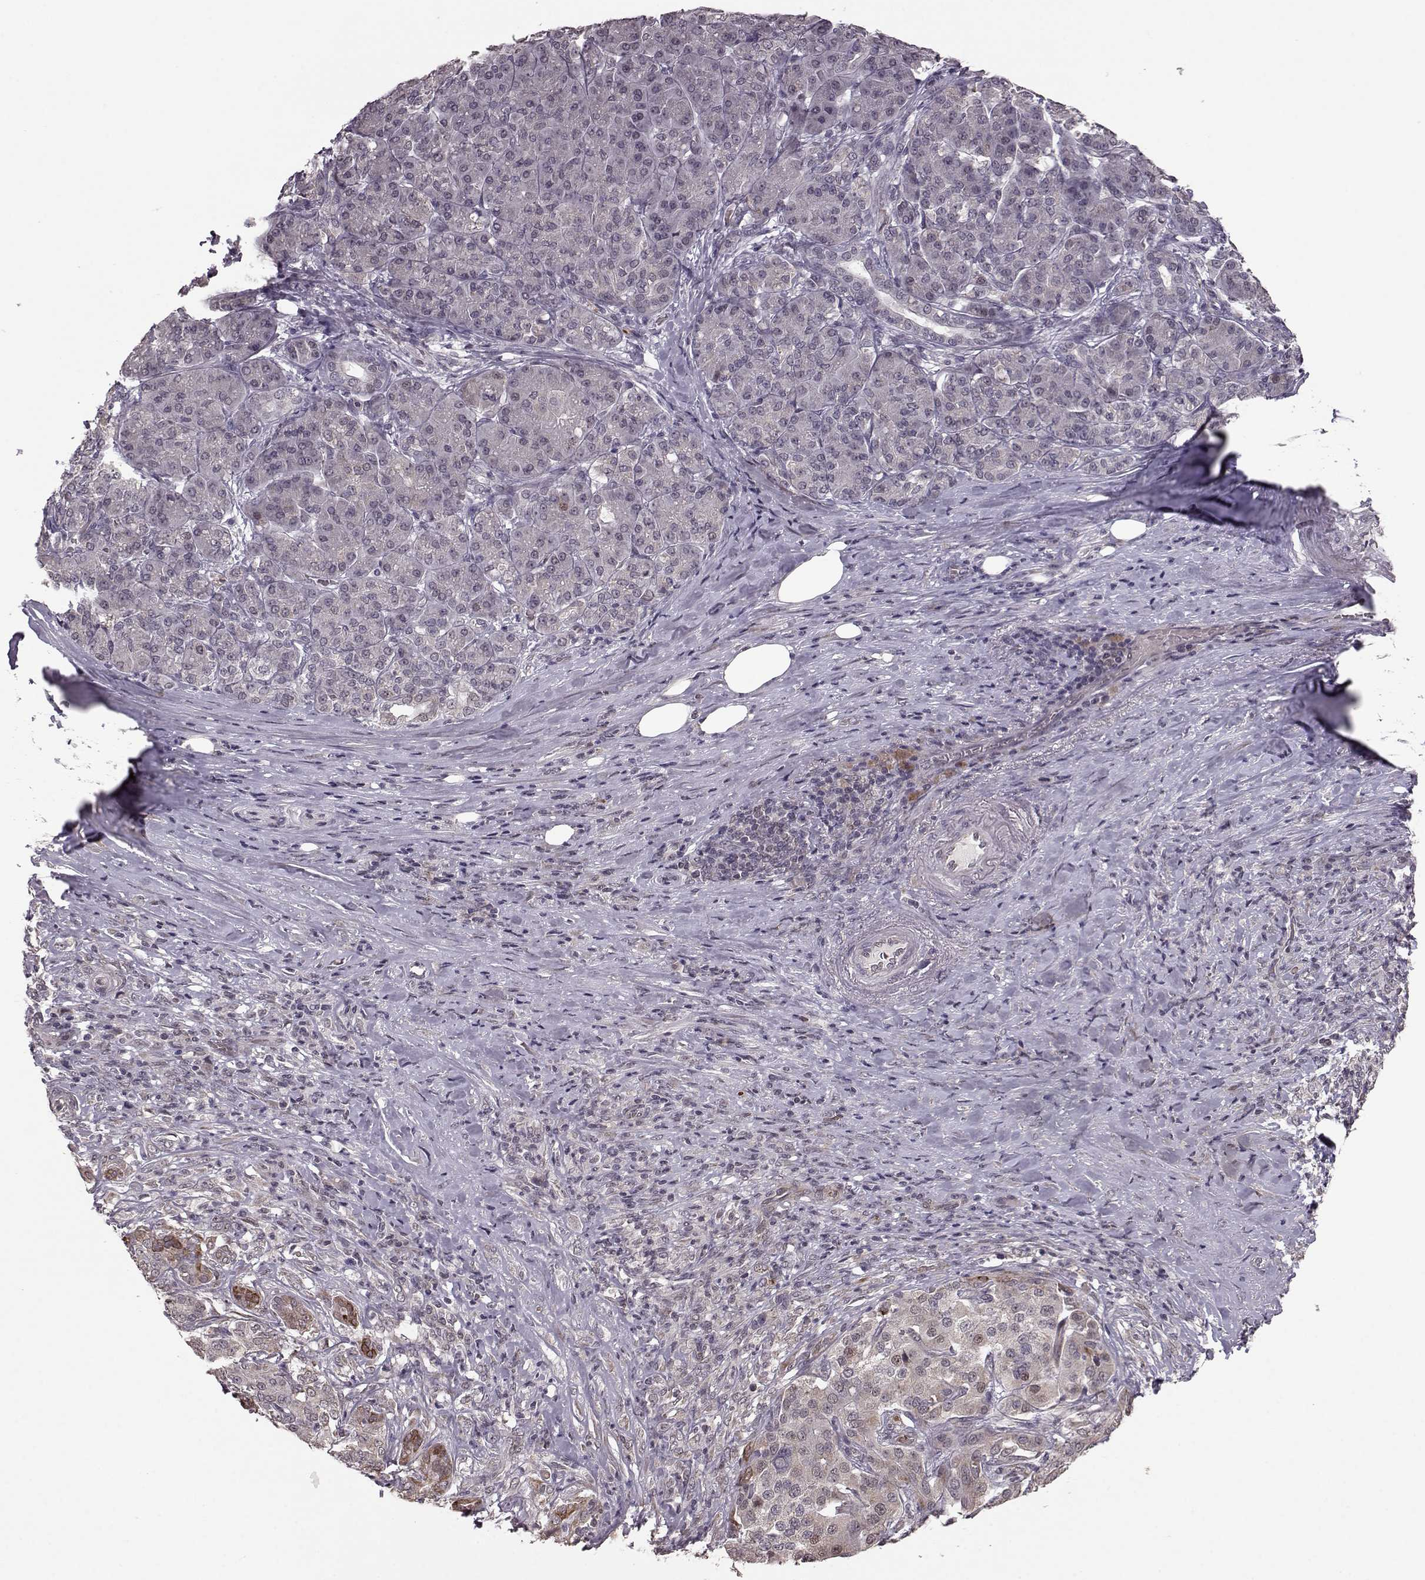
{"staining": {"intensity": "weak", "quantity": "<25%", "location": "cytoplasmic/membranous"}, "tissue": "pancreatic cancer", "cell_type": "Tumor cells", "image_type": "cancer", "snomed": [{"axis": "morphology", "description": "Normal tissue, NOS"}, {"axis": "morphology", "description": "Inflammation, NOS"}, {"axis": "morphology", "description": "Adenocarcinoma, NOS"}, {"axis": "topography", "description": "Pancreas"}], "caption": "This is an immunohistochemistry (IHC) histopathology image of human pancreatic adenocarcinoma. There is no expression in tumor cells.", "gene": "ELOVL5", "patient": {"sex": "male", "age": 57}}